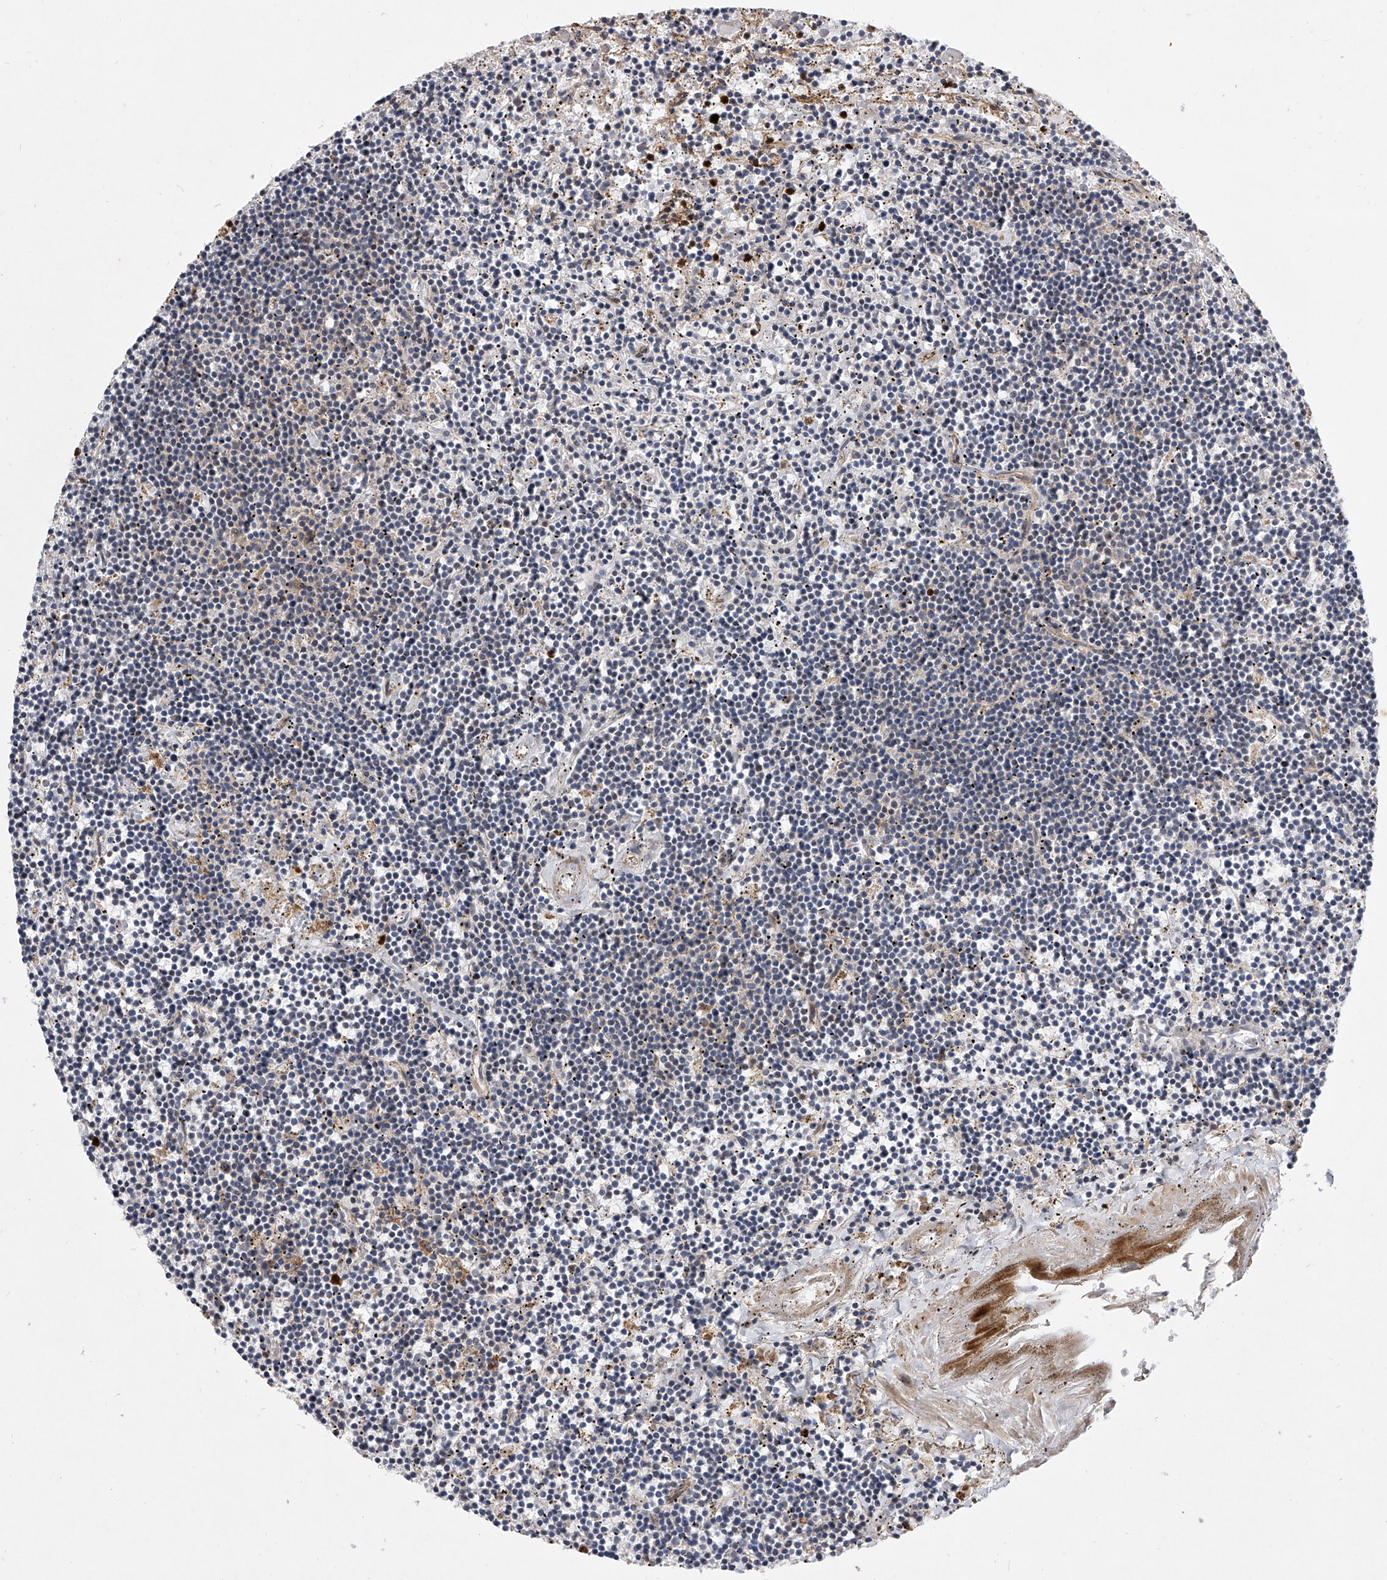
{"staining": {"intensity": "negative", "quantity": "none", "location": "none"}, "tissue": "lymphoma", "cell_type": "Tumor cells", "image_type": "cancer", "snomed": [{"axis": "morphology", "description": "Malignant lymphoma, non-Hodgkin's type, Low grade"}, {"axis": "topography", "description": "Spleen"}], "caption": "High magnification brightfield microscopy of low-grade malignant lymphoma, non-Hodgkin's type stained with DAB (3,3'-diaminobenzidine) (brown) and counterstained with hematoxylin (blue): tumor cells show no significant staining.", "gene": "MINDY4", "patient": {"sex": "male", "age": 76}}